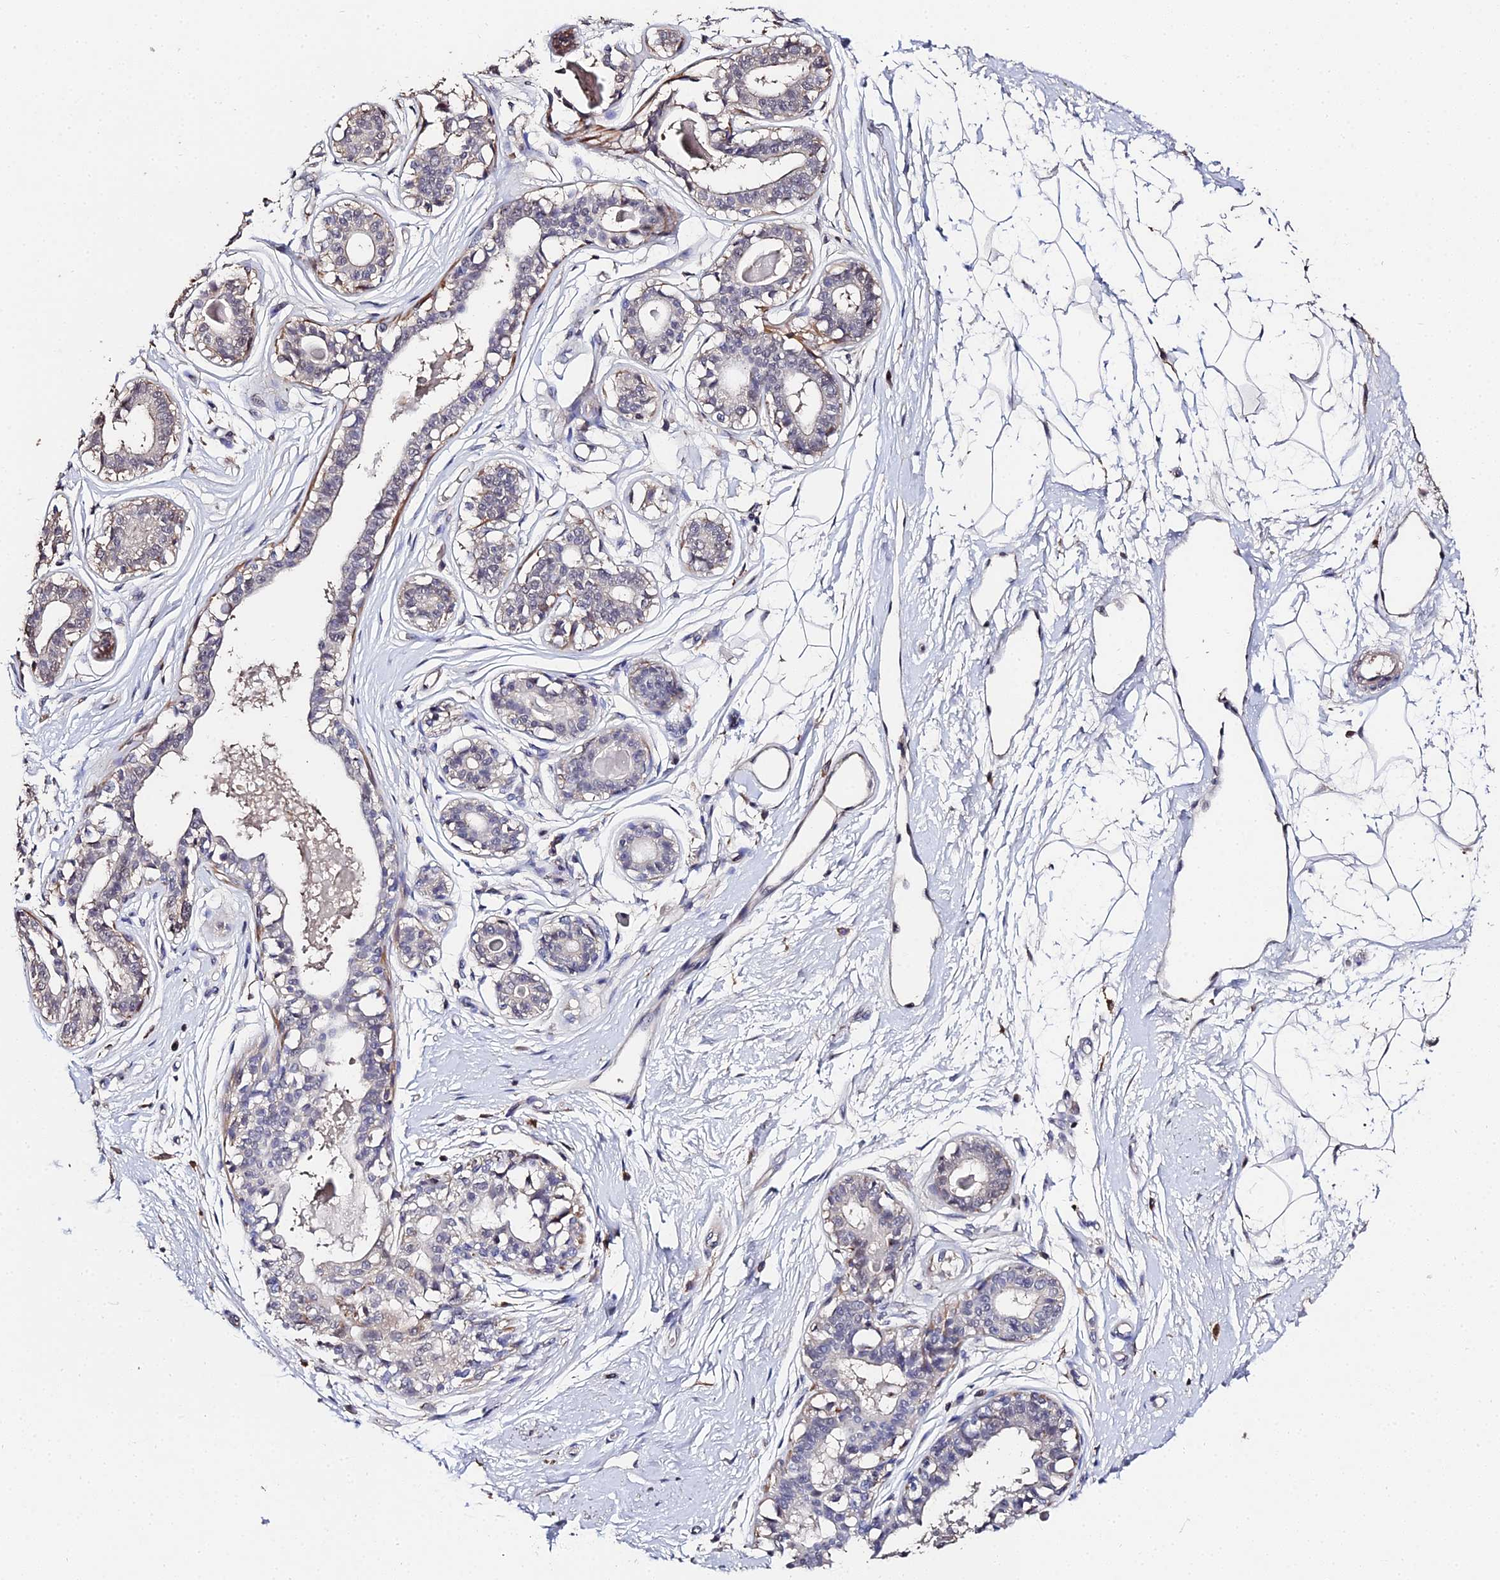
{"staining": {"intensity": "weak", "quantity": ">75%", "location": "cytoplasmic/membranous"}, "tissue": "breast", "cell_type": "Adipocytes", "image_type": "normal", "snomed": [{"axis": "morphology", "description": "Normal tissue, NOS"}, {"axis": "topography", "description": "Breast"}], "caption": "This micrograph displays unremarkable breast stained with IHC to label a protein in brown. The cytoplasmic/membranous of adipocytes show weak positivity for the protein. Nuclei are counter-stained blue.", "gene": "LSM5", "patient": {"sex": "female", "age": 45}}